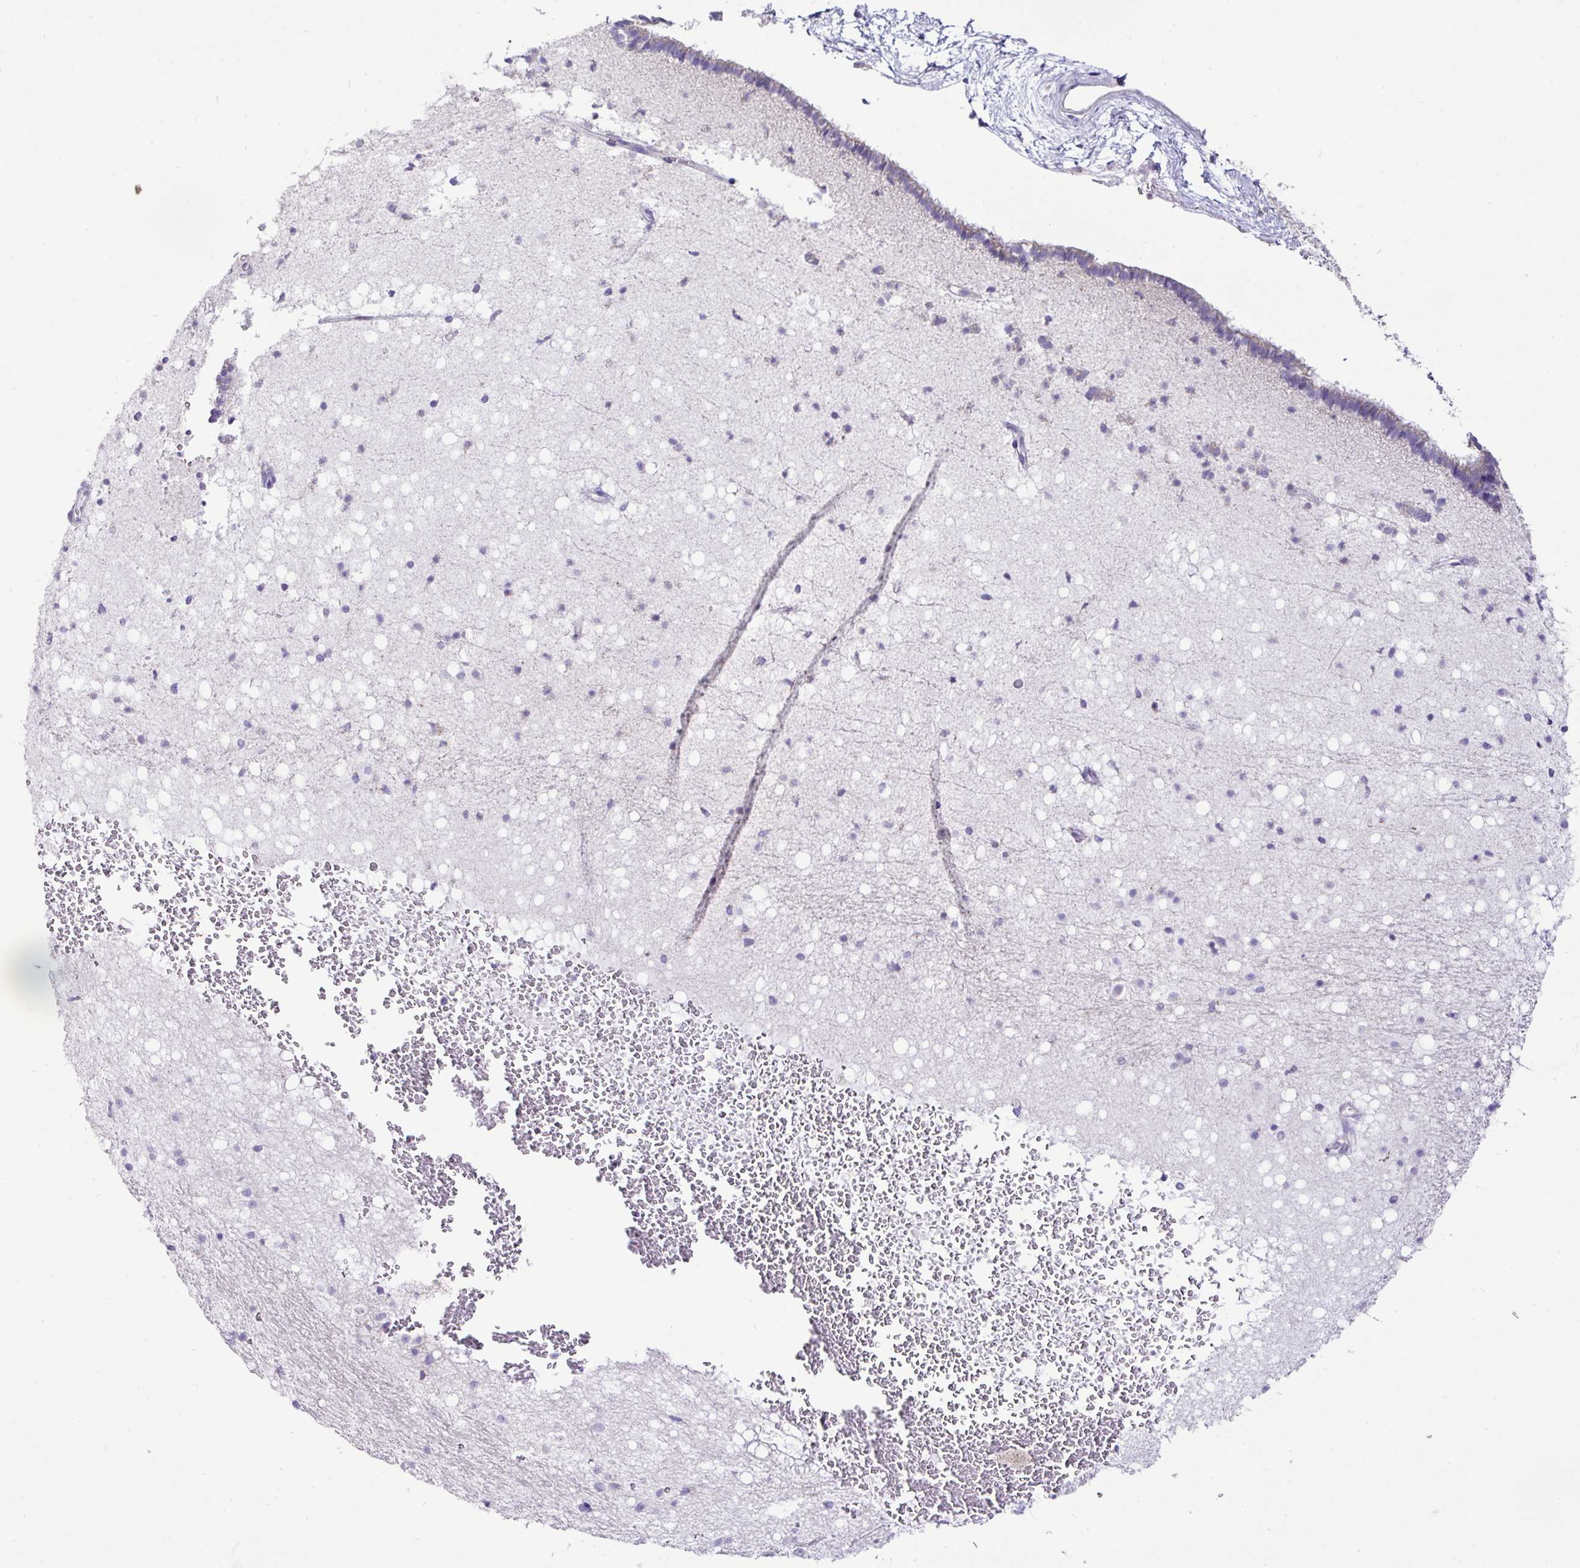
{"staining": {"intensity": "negative", "quantity": "none", "location": "none"}, "tissue": "caudate", "cell_type": "Glial cells", "image_type": "normal", "snomed": [{"axis": "morphology", "description": "Normal tissue, NOS"}, {"axis": "topography", "description": "Lateral ventricle wall"}], "caption": "A high-resolution image shows immunohistochemistry staining of unremarkable caudate, which reveals no significant expression in glial cells.", "gene": "PGAP4", "patient": {"sex": "male", "age": 37}}